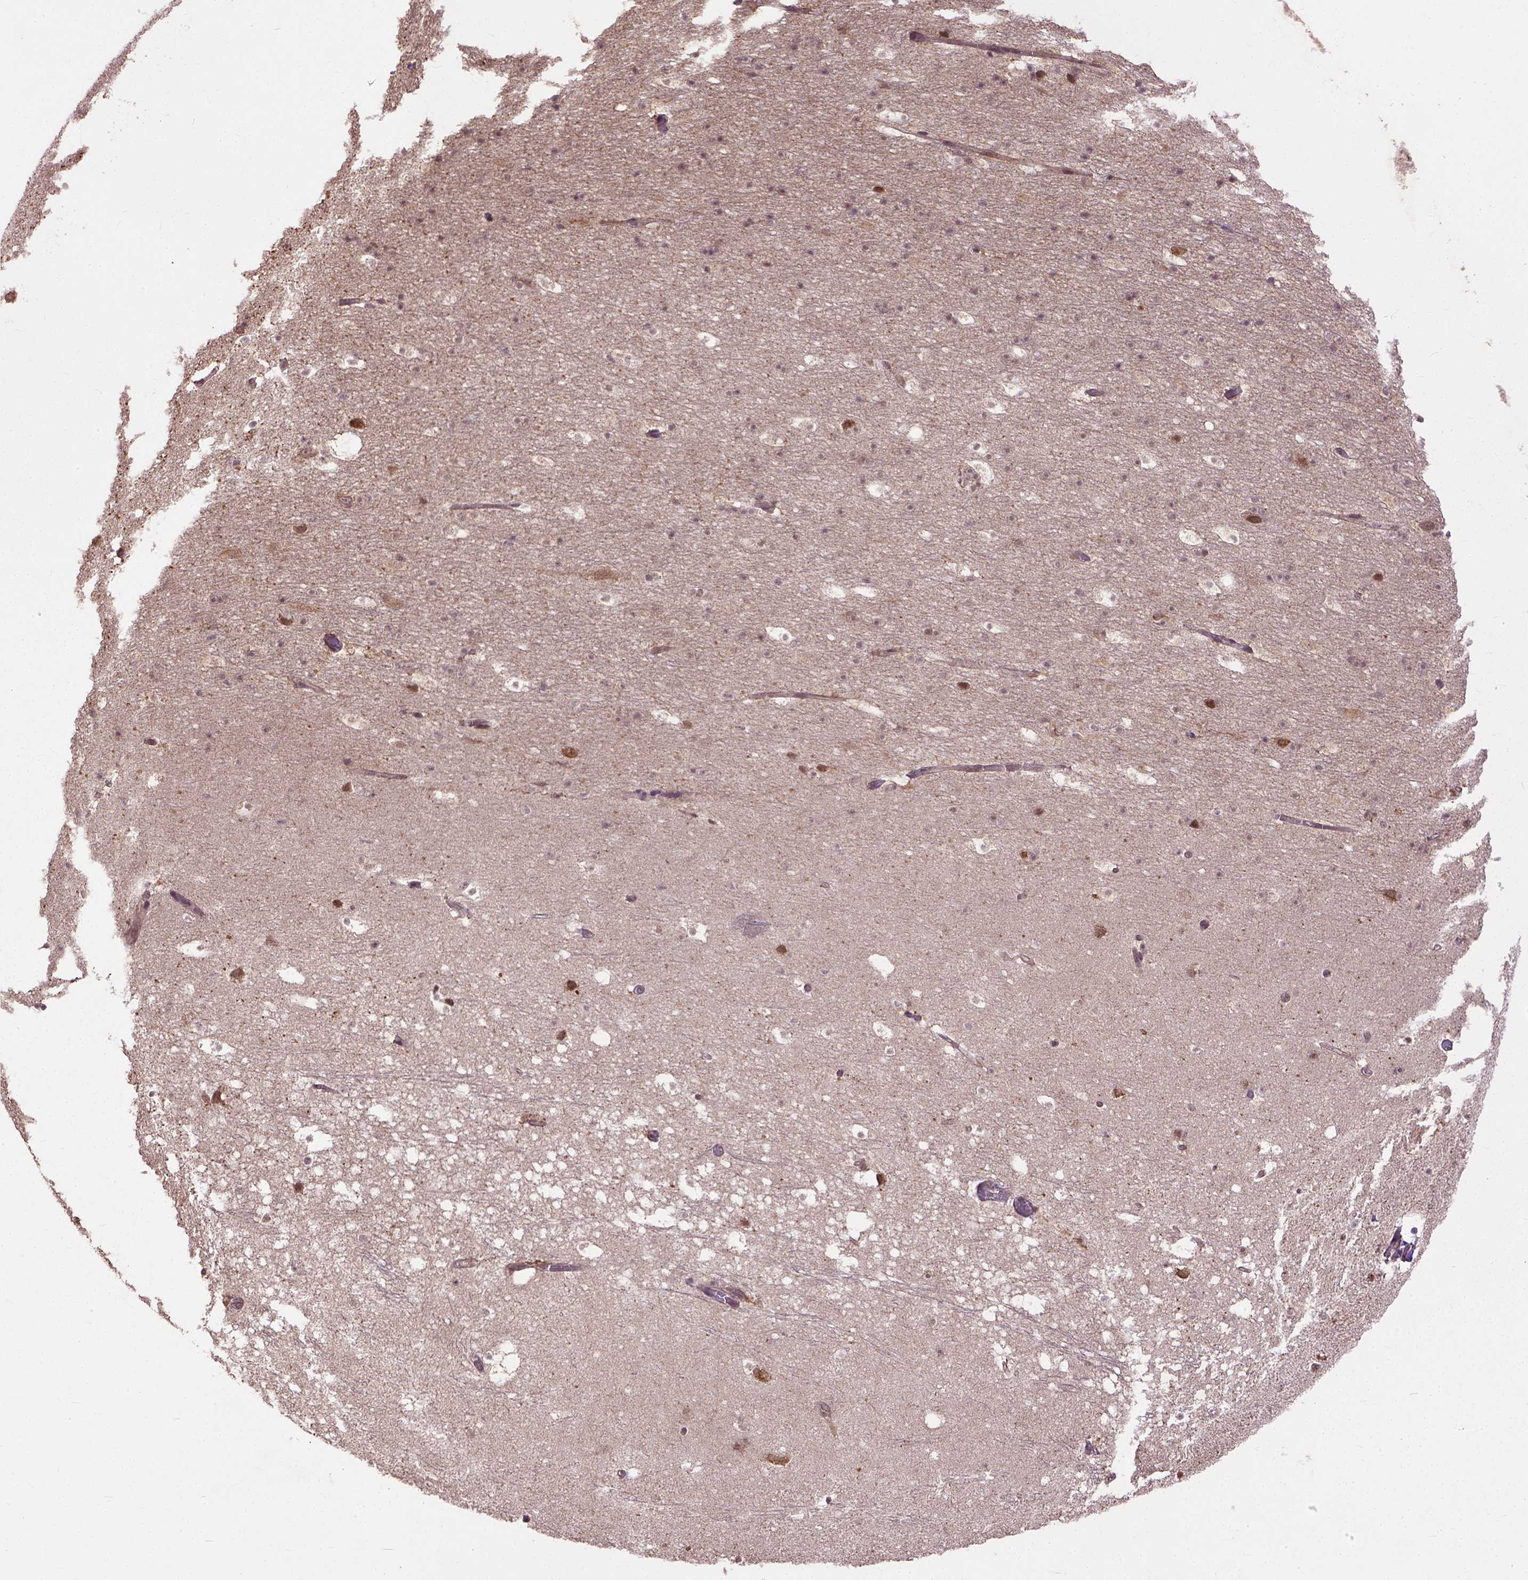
{"staining": {"intensity": "negative", "quantity": "none", "location": "none"}, "tissue": "hippocampus", "cell_type": "Glial cells", "image_type": "normal", "snomed": [{"axis": "morphology", "description": "Normal tissue, NOS"}, {"axis": "topography", "description": "Hippocampus"}], "caption": "Glial cells are negative for brown protein staining in normal hippocampus. (Brightfield microscopy of DAB IHC at high magnification).", "gene": "UBA3", "patient": {"sex": "male", "age": 26}}